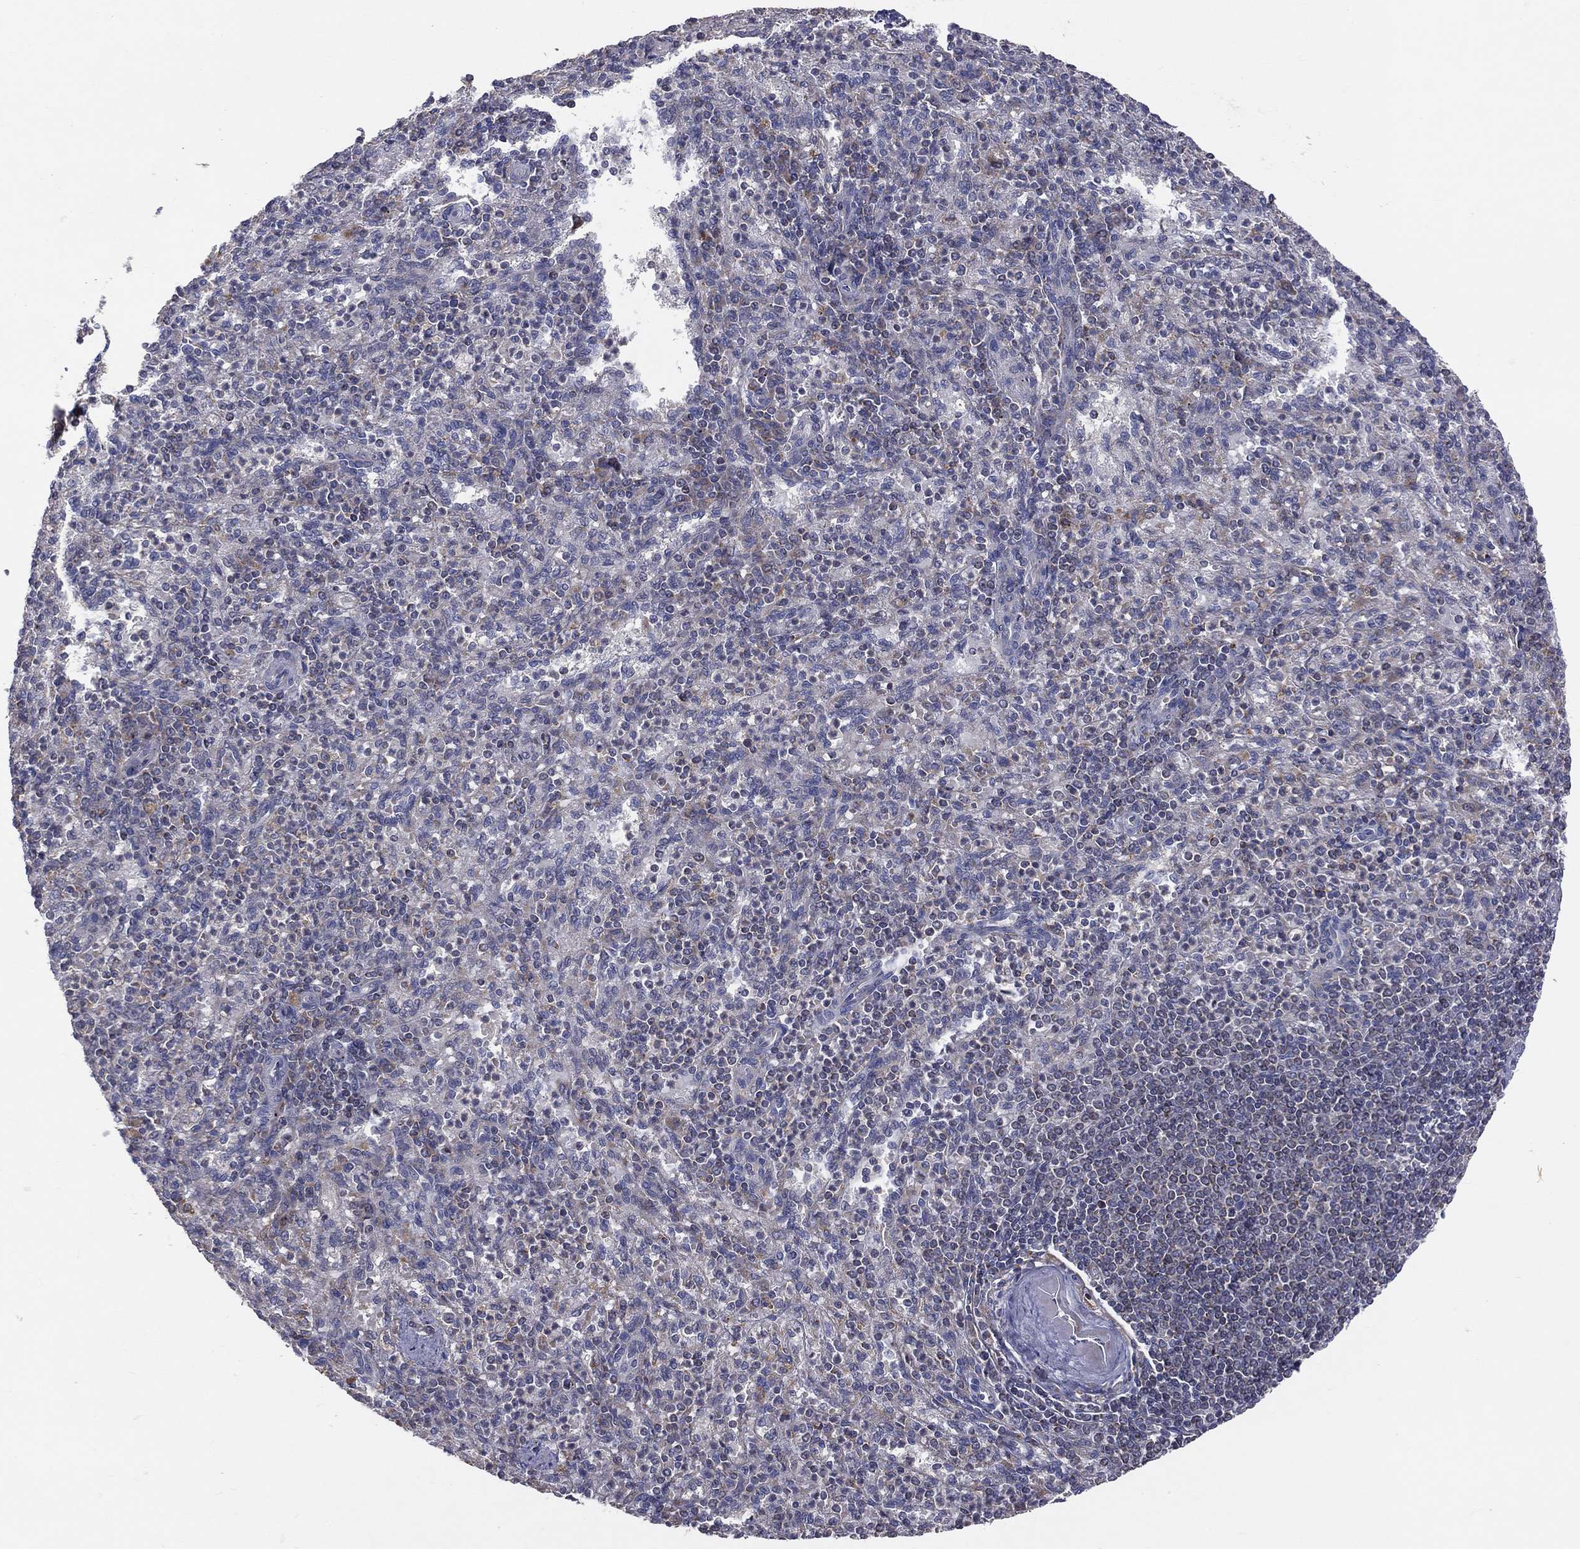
{"staining": {"intensity": "strong", "quantity": "<25%", "location": "cytoplasmic/membranous"}, "tissue": "spleen", "cell_type": "Cells in red pulp", "image_type": "normal", "snomed": [{"axis": "morphology", "description": "Normal tissue, NOS"}, {"axis": "topography", "description": "Spleen"}], "caption": "The histopathology image displays staining of normal spleen, revealing strong cytoplasmic/membranous protein staining (brown color) within cells in red pulp. The protein is shown in brown color, while the nuclei are stained blue.", "gene": "STARD3", "patient": {"sex": "female", "age": 74}}